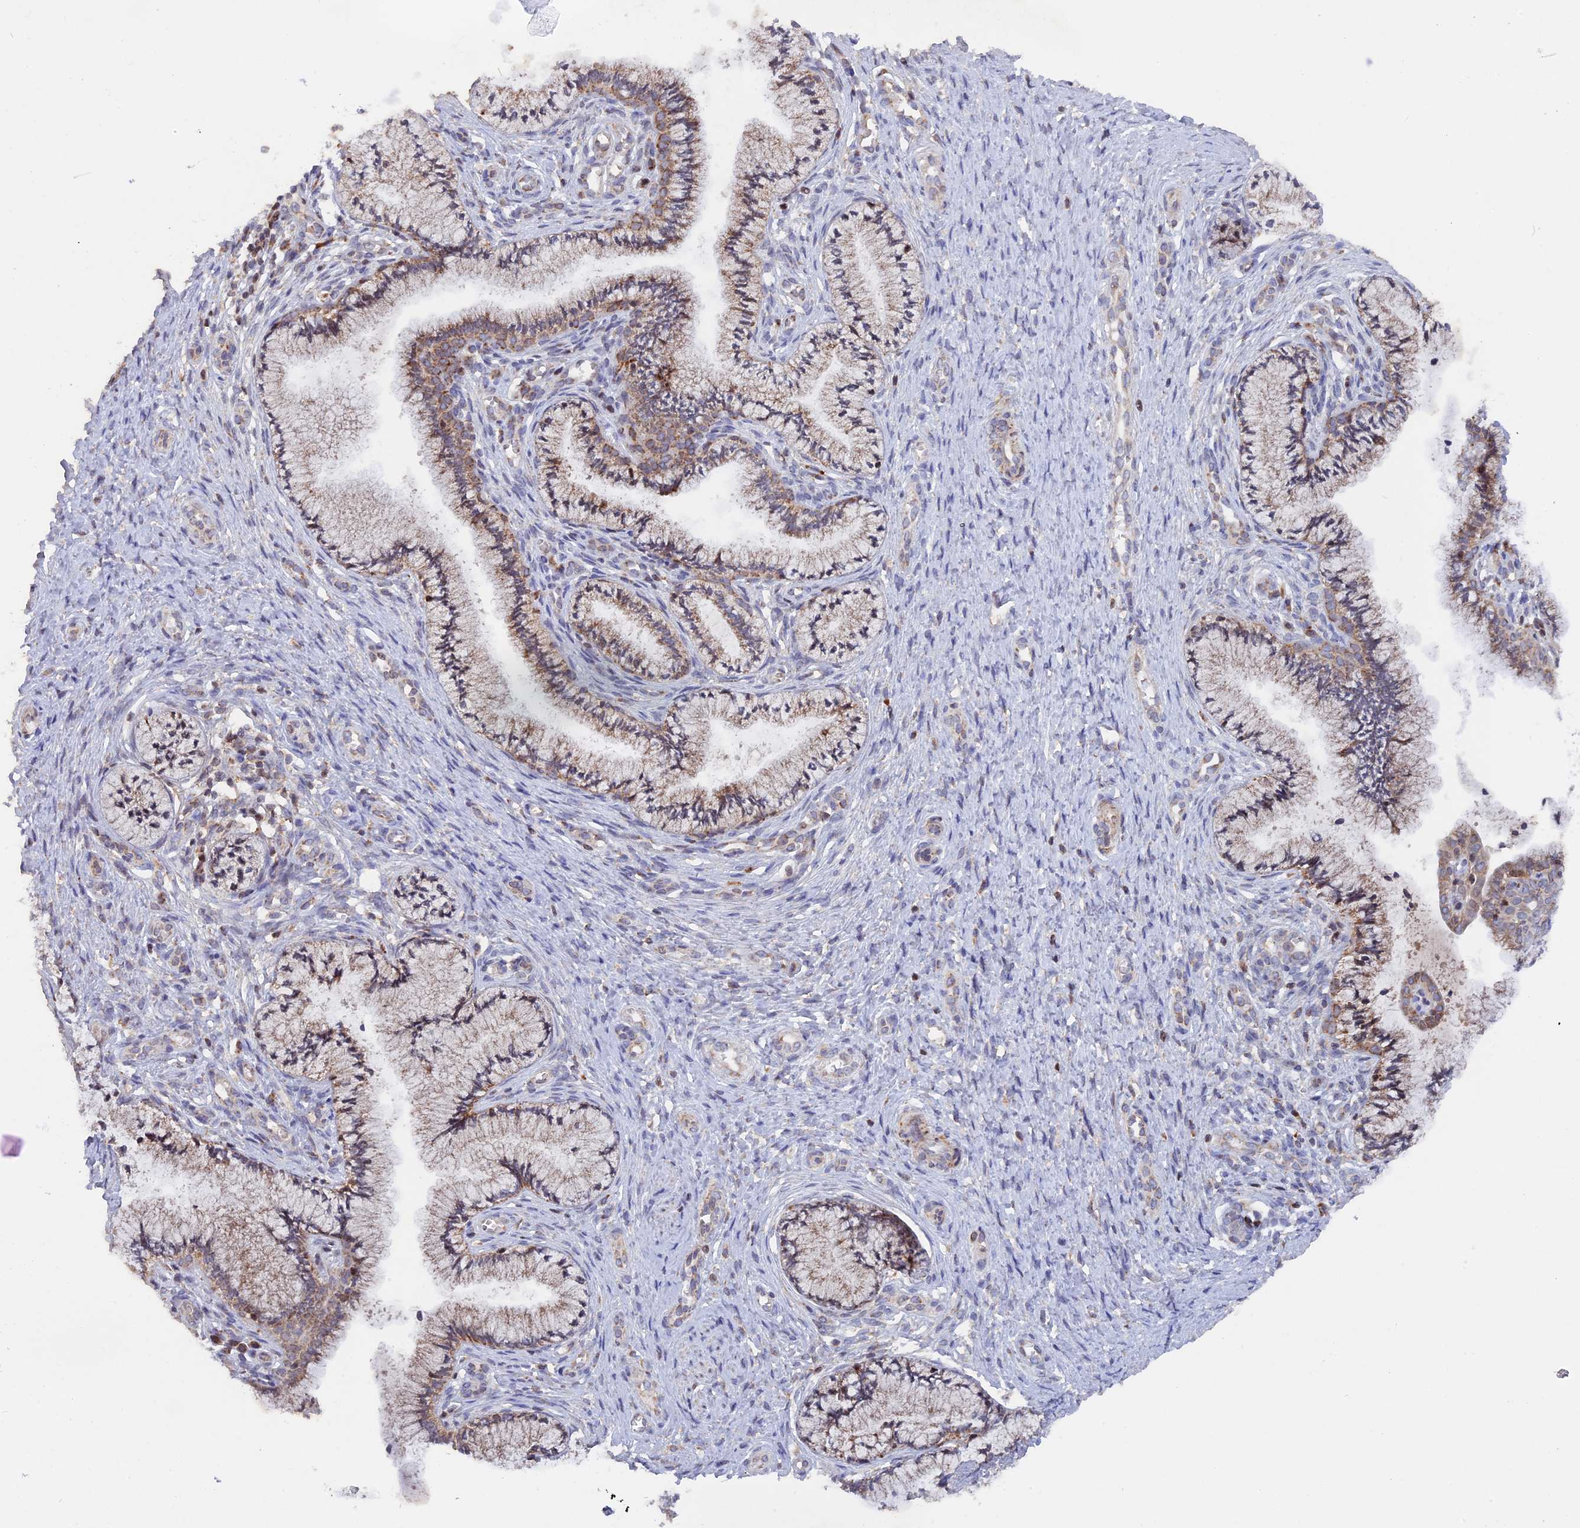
{"staining": {"intensity": "moderate", "quantity": "25%-75%", "location": "cytoplasmic/membranous"}, "tissue": "cervix", "cell_type": "Glandular cells", "image_type": "normal", "snomed": [{"axis": "morphology", "description": "Normal tissue, NOS"}, {"axis": "topography", "description": "Cervix"}], "caption": "Immunohistochemistry (DAB) staining of normal cervix demonstrates moderate cytoplasmic/membranous protein positivity in about 25%-75% of glandular cells. The staining is performed using DAB brown chromogen to label protein expression. The nuclei are counter-stained blue using hematoxylin.", "gene": "MPV17L", "patient": {"sex": "female", "age": 36}}